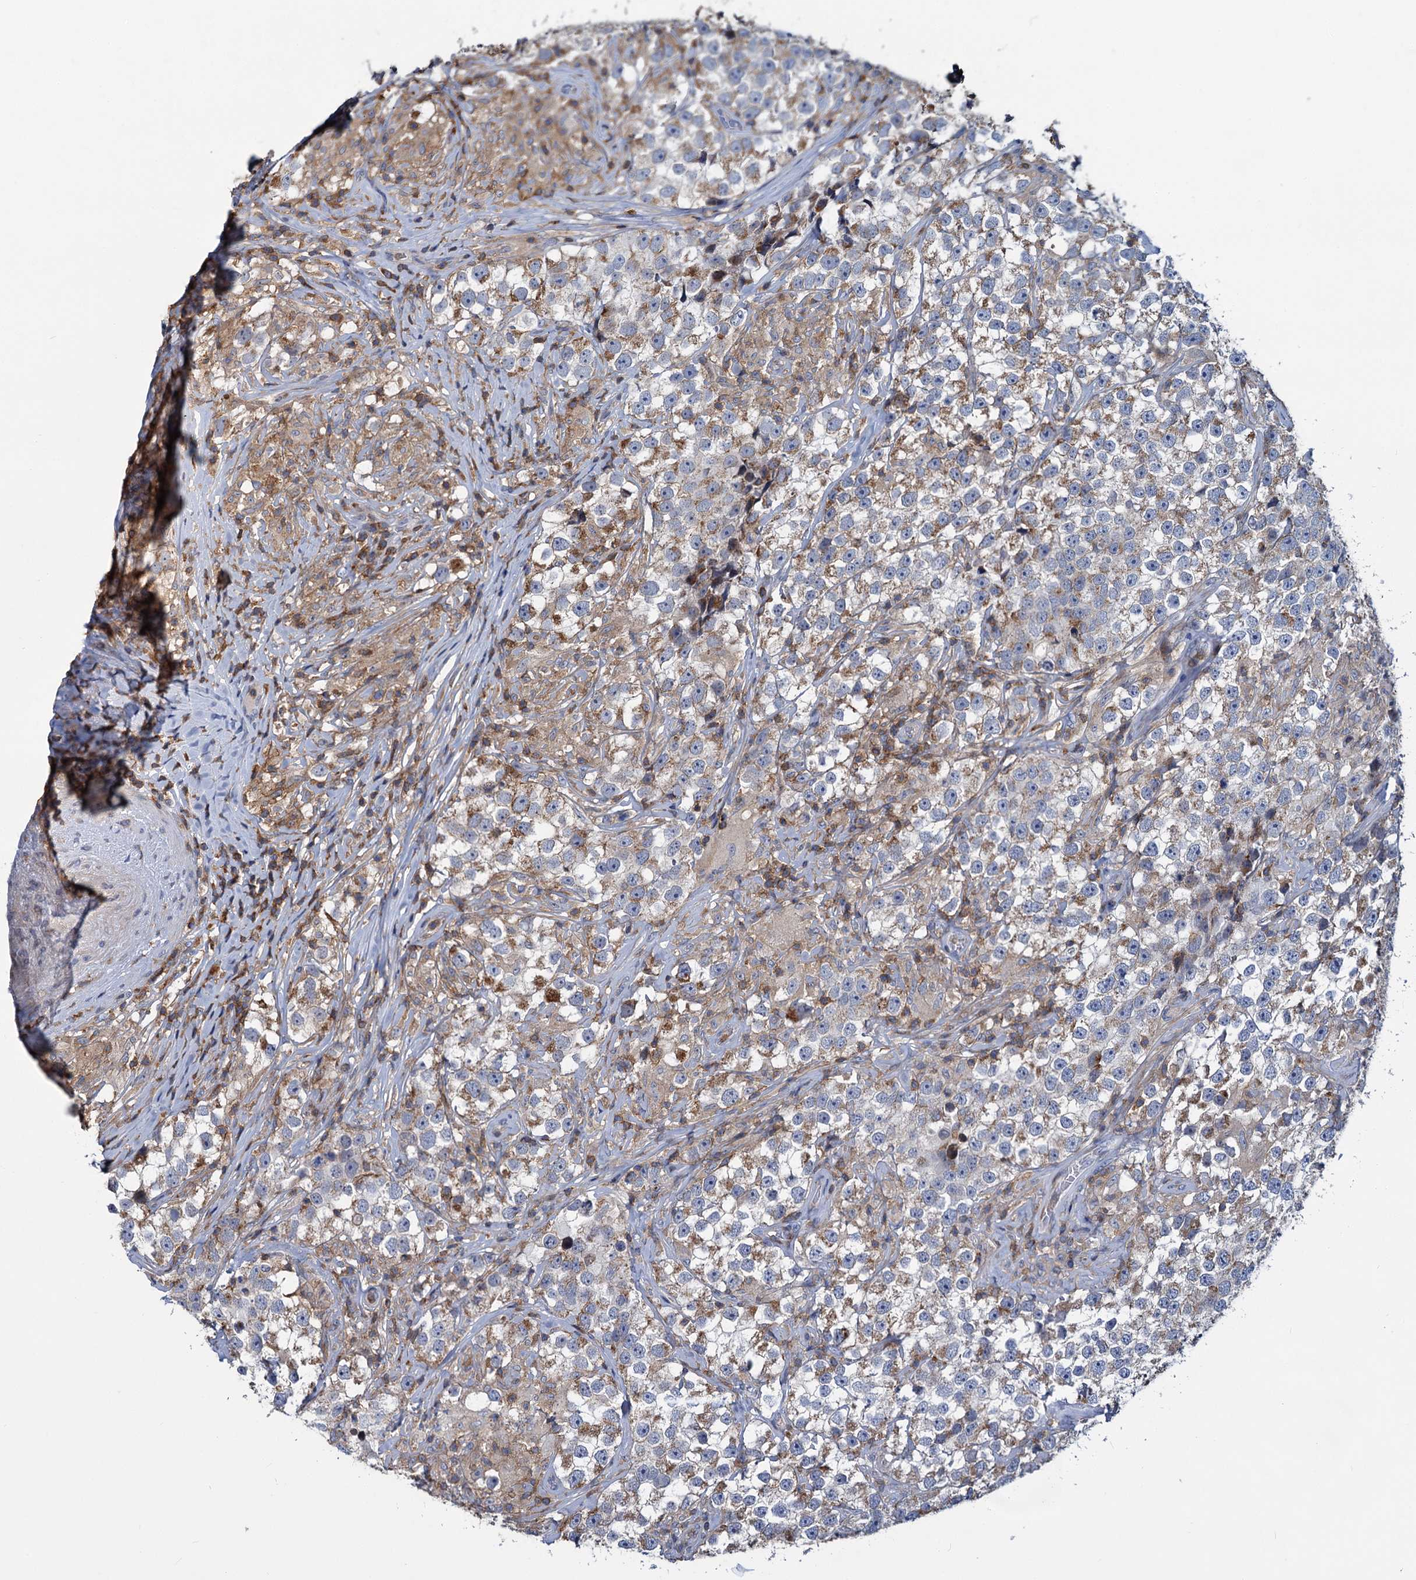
{"staining": {"intensity": "moderate", "quantity": "<25%", "location": "cytoplasmic/membranous"}, "tissue": "testis cancer", "cell_type": "Tumor cells", "image_type": "cancer", "snomed": [{"axis": "morphology", "description": "Seminoma, NOS"}, {"axis": "topography", "description": "Testis"}], "caption": "Testis cancer (seminoma) tissue shows moderate cytoplasmic/membranous positivity in about <25% of tumor cells", "gene": "LRCH4", "patient": {"sex": "male", "age": 46}}